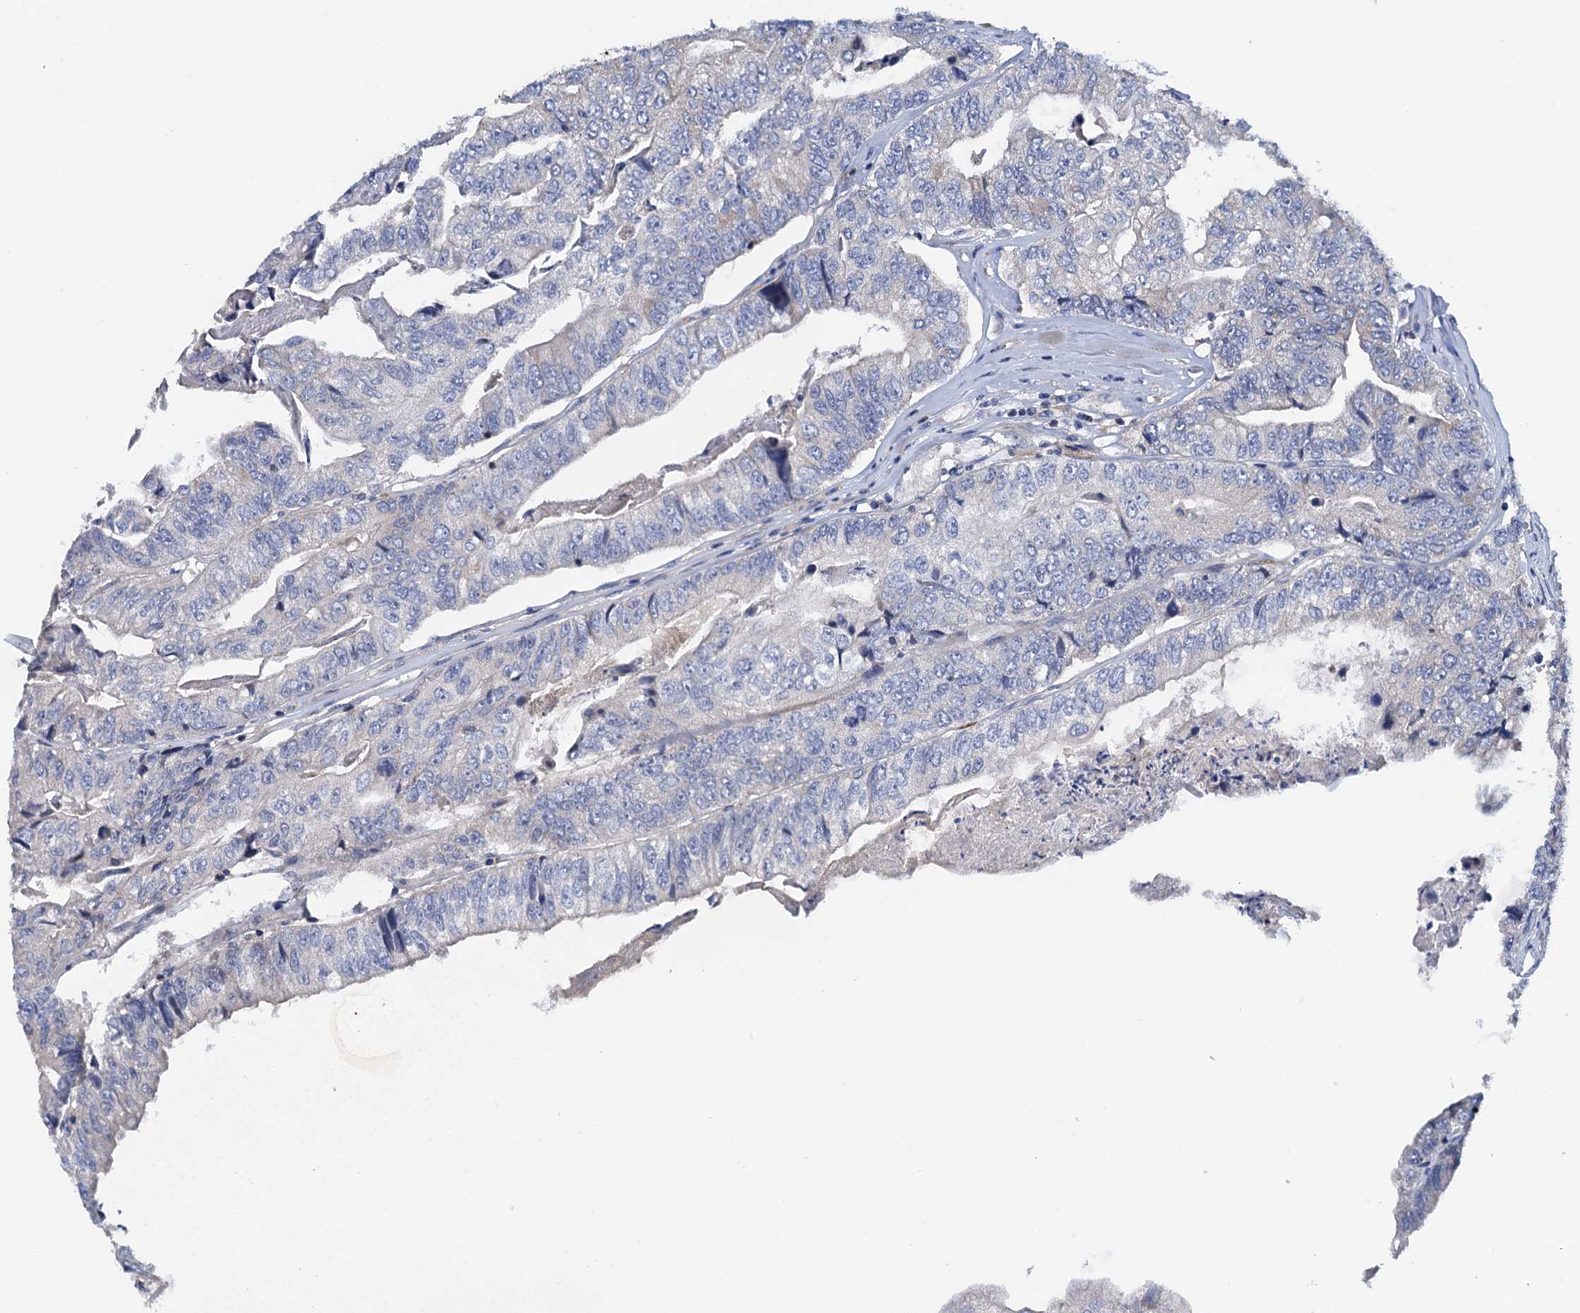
{"staining": {"intensity": "weak", "quantity": "<25%", "location": "cytoplasmic/membranous"}, "tissue": "colorectal cancer", "cell_type": "Tumor cells", "image_type": "cancer", "snomed": [{"axis": "morphology", "description": "Adenocarcinoma, NOS"}, {"axis": "topography", "description": "Colon"}], "caption": "Immunohistochemistry (IHC) photomicrograph of adenocarcinoma (colorectal) stained for a protein (brown), which demonstrates no positivity in tumor cells. (DAB immunohistochemistry, high magnification).", "gene": "MRPL48", "patient": {"sex": "female", "age": 67}}